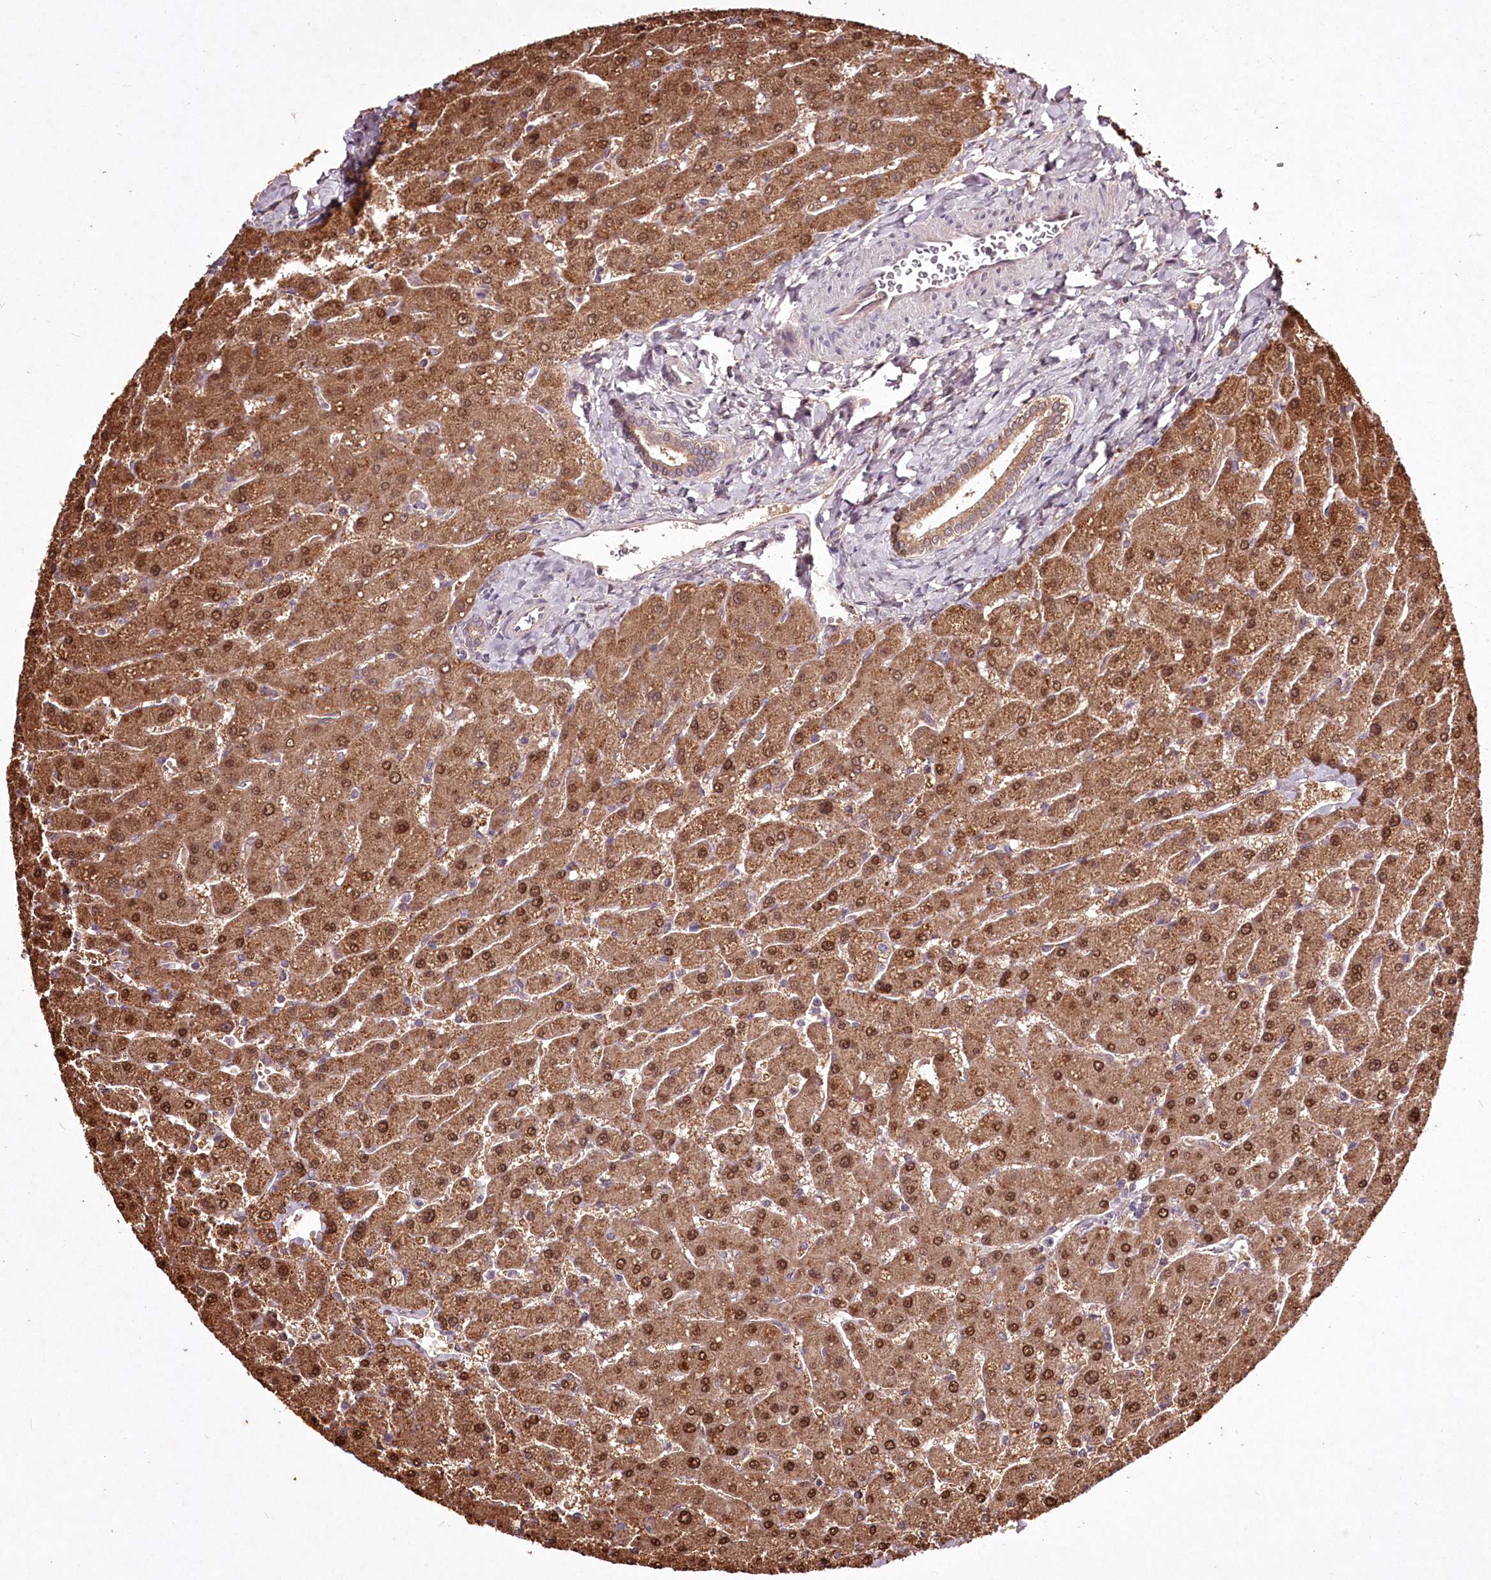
{"staining": {"intensity": "moderate", "quantity": ">75%", "location": "cytoplasmic/membranous"}, "tissue": "liver", "cell_type": "Cholangiocytes", "image_type": "normal", "snomed": [{"axis": "morphology", "description": "Normal tissue, NOS"}, {"axis": "topography", "description": "Liver"}], "caption": "About >75% of cholangiocytes in normal liver display moderate cytoplasmic/membranous protein positivity as visualized by brown immunohistochemical staining.", "gene": "ADRA1D", "patient": {"sex": "male", "age": 55}}